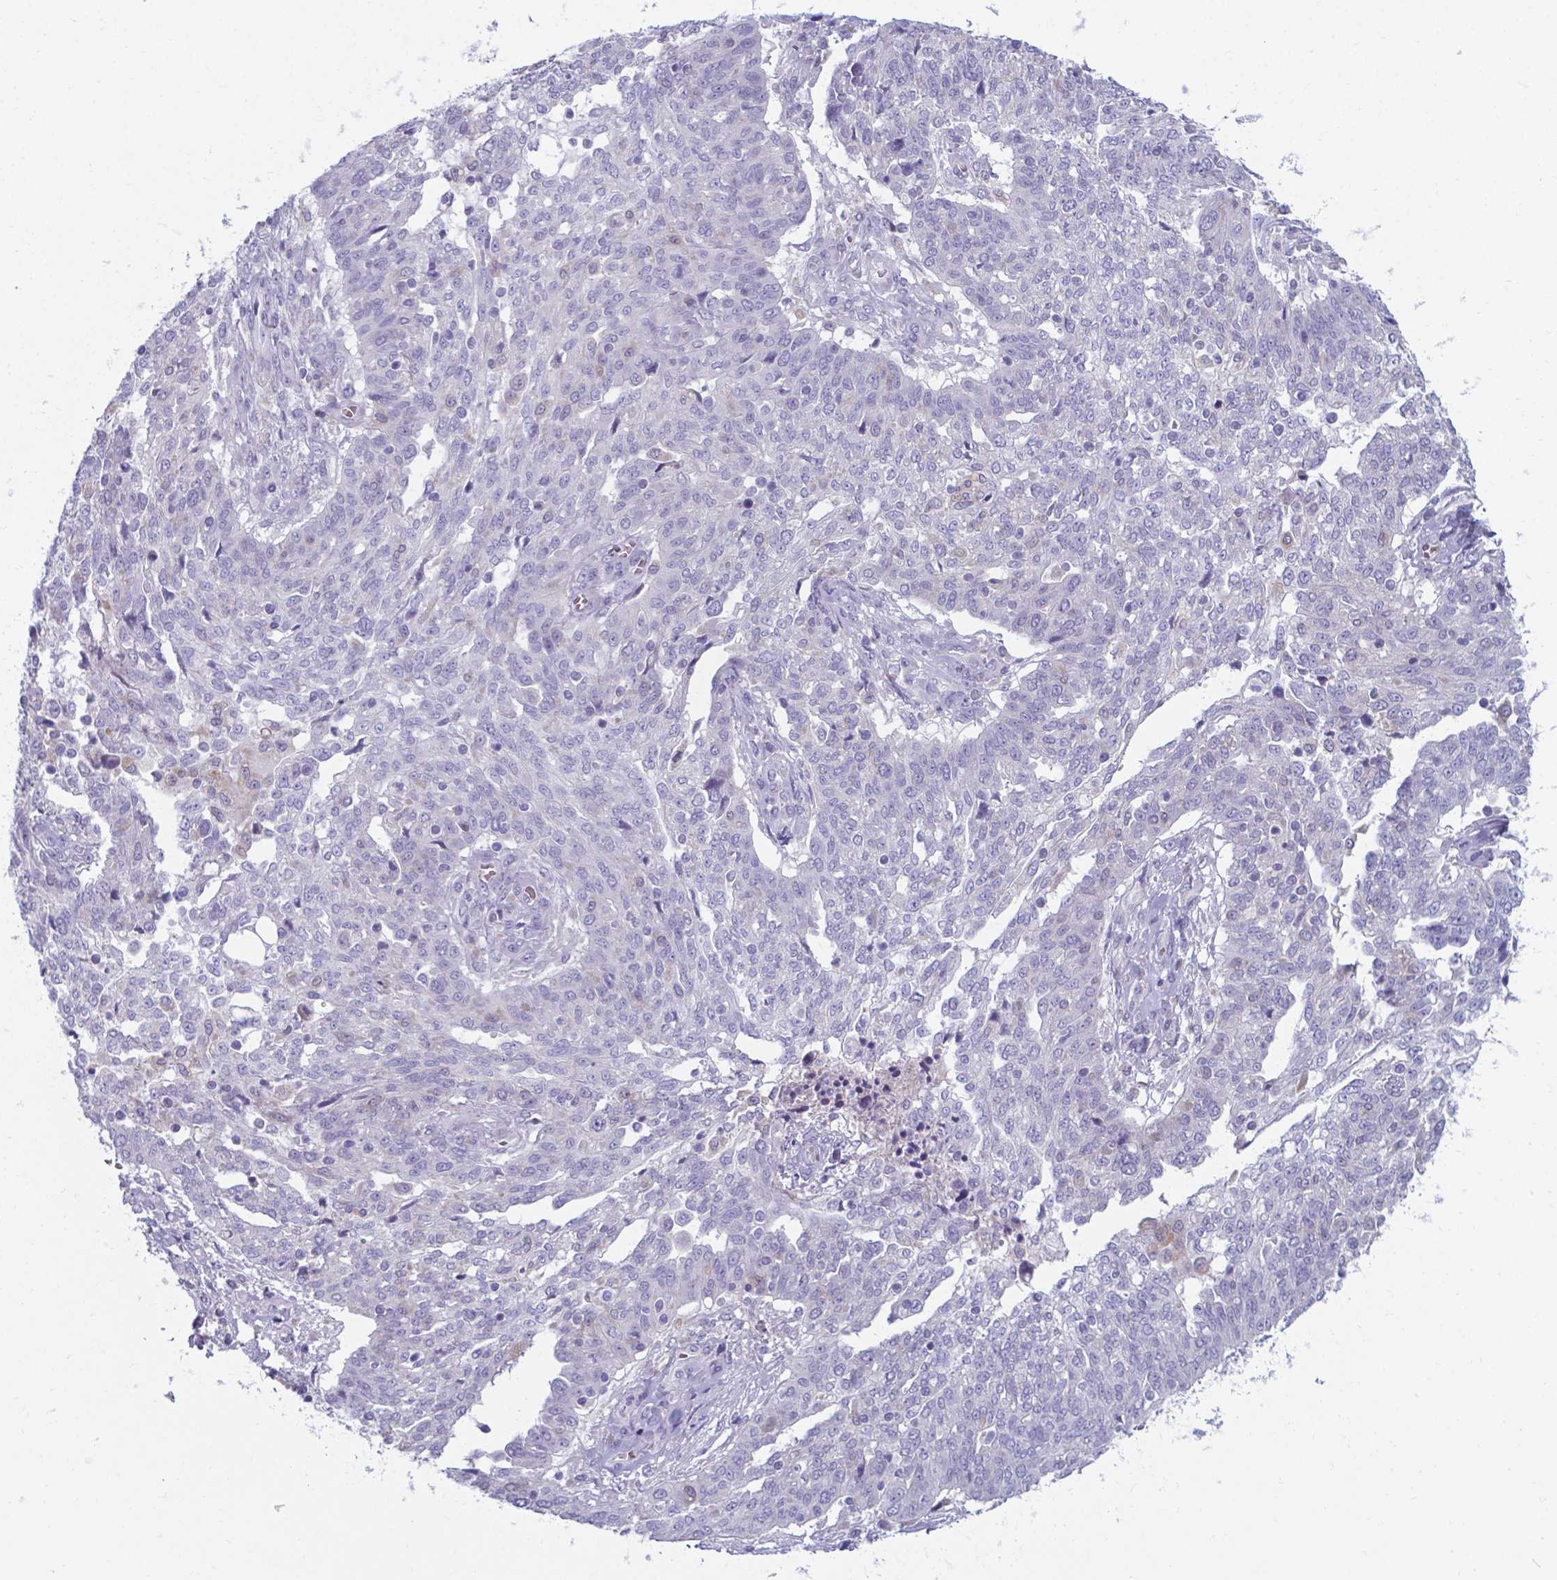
{"staining": {"intensity": "negative", "quantity": "none", "location": "none"}, "tissue": "ovarian cancer", "cell_type": "Tumor cells", "image_type": "cancer", "snomed": [{"axis": "morphology", "description": "Cystadenocarcinoma, serous, NOS"}, {"axis": "topography", "description": "Ovary"}], "caption": "Tumor cells are negative for protein expression in human serous cystadenocarcinoma (ovarian).", "gene": "AP5B1", "patient": {"sex": "female", "age": 67}}